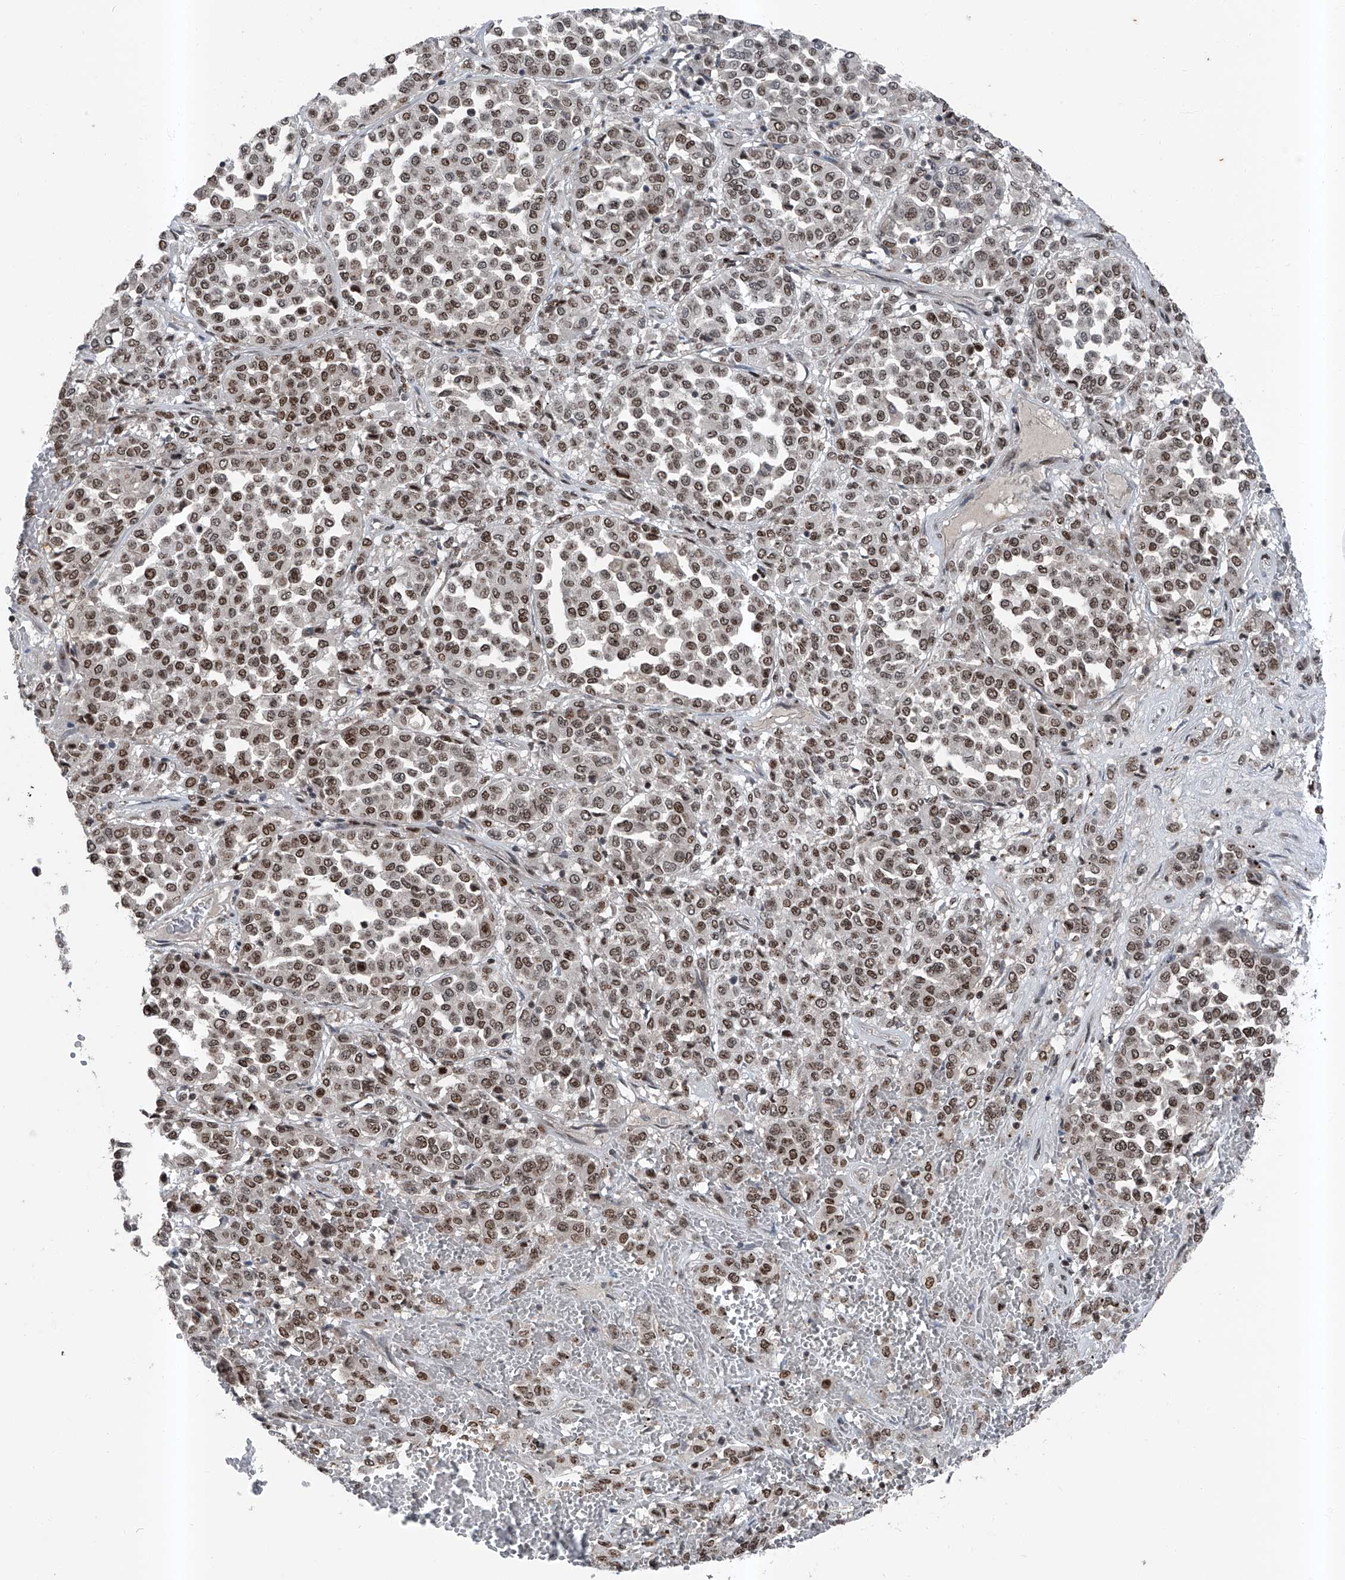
{"staining": {"intensity": "moderate", "quantity": ">75%", "location": "nuclear"}, "tissue": "melanoma", "cell_type": "Tumor cells", "image_type": "cancer", "snomed": [{"axis": "morphology", "description": "Malignant melanoma, Metastatic site"}, {"axis": "topography", "description": "Pancreas"}], "caption": "A brown stain labels moderate nuclear expression of a protein in human melanoma tumor cells. (DAB (3,3'-diaminobenzidine) IHC, brown staining for protein, blue staining for nuclei).", "gene": "BMI1", "patient": {"sex": "female", "age": 30}}